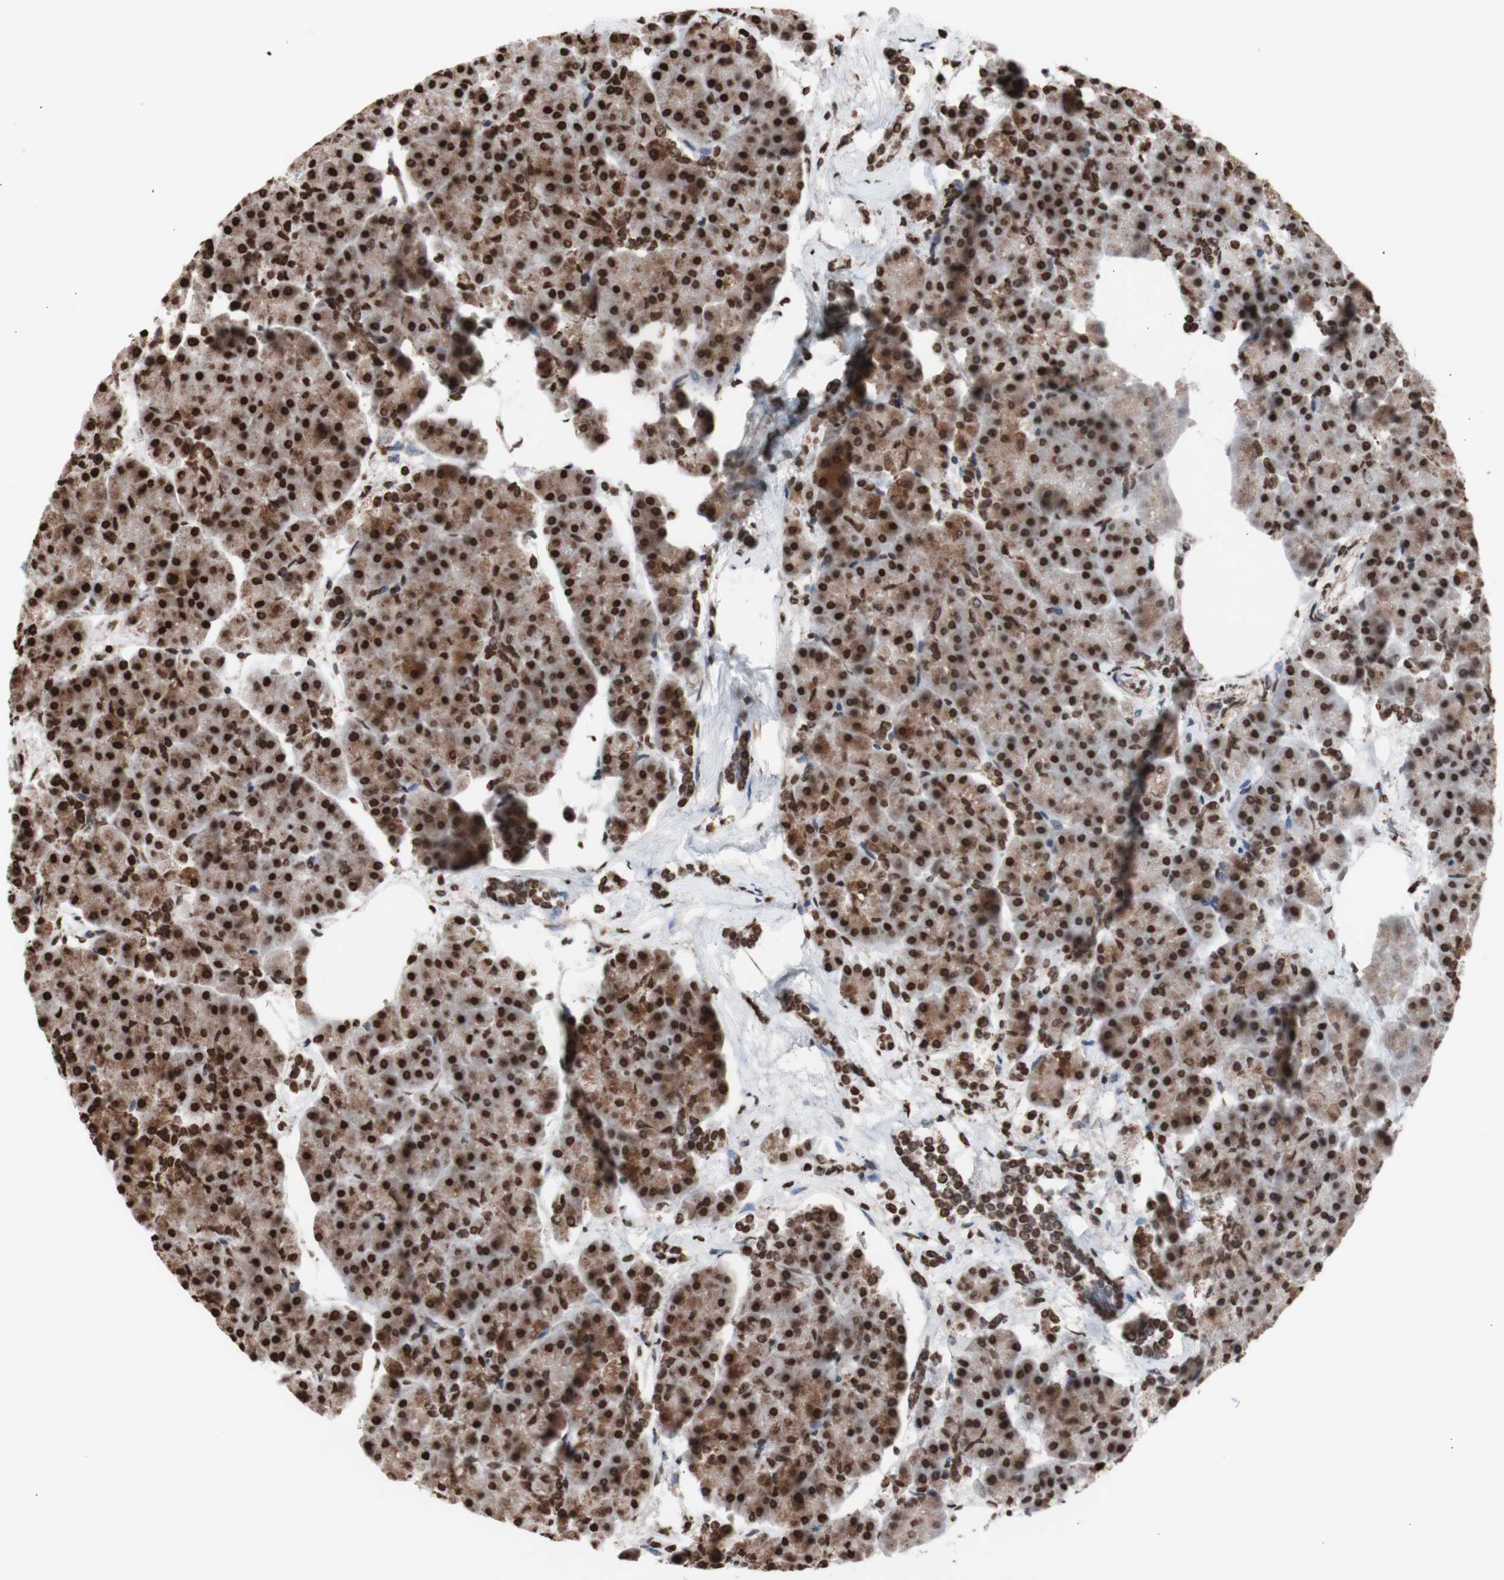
{"staining": {"intensity": "strong", "quantity": ">75%", "location": "cytoplasmic/membranous,nuclear"}, "tissue": "pancreas", "cell_type": "Exocrine glandular cells", "image_type": "normal", "snomed": [{"axis": "morphology", "description": "Normal tissue, NOS"}, {"axis": "topography", "description": "Pancreas"}], "caption": "About >75% of exocrine glandular cells in normal human pancreas display strong cytoplasmic/membranous,nuclear protein expression as visualized by brown immunohistochemical staining.", "gene": "SNAI2", "patient": {"sex": "female", "age": 70}}